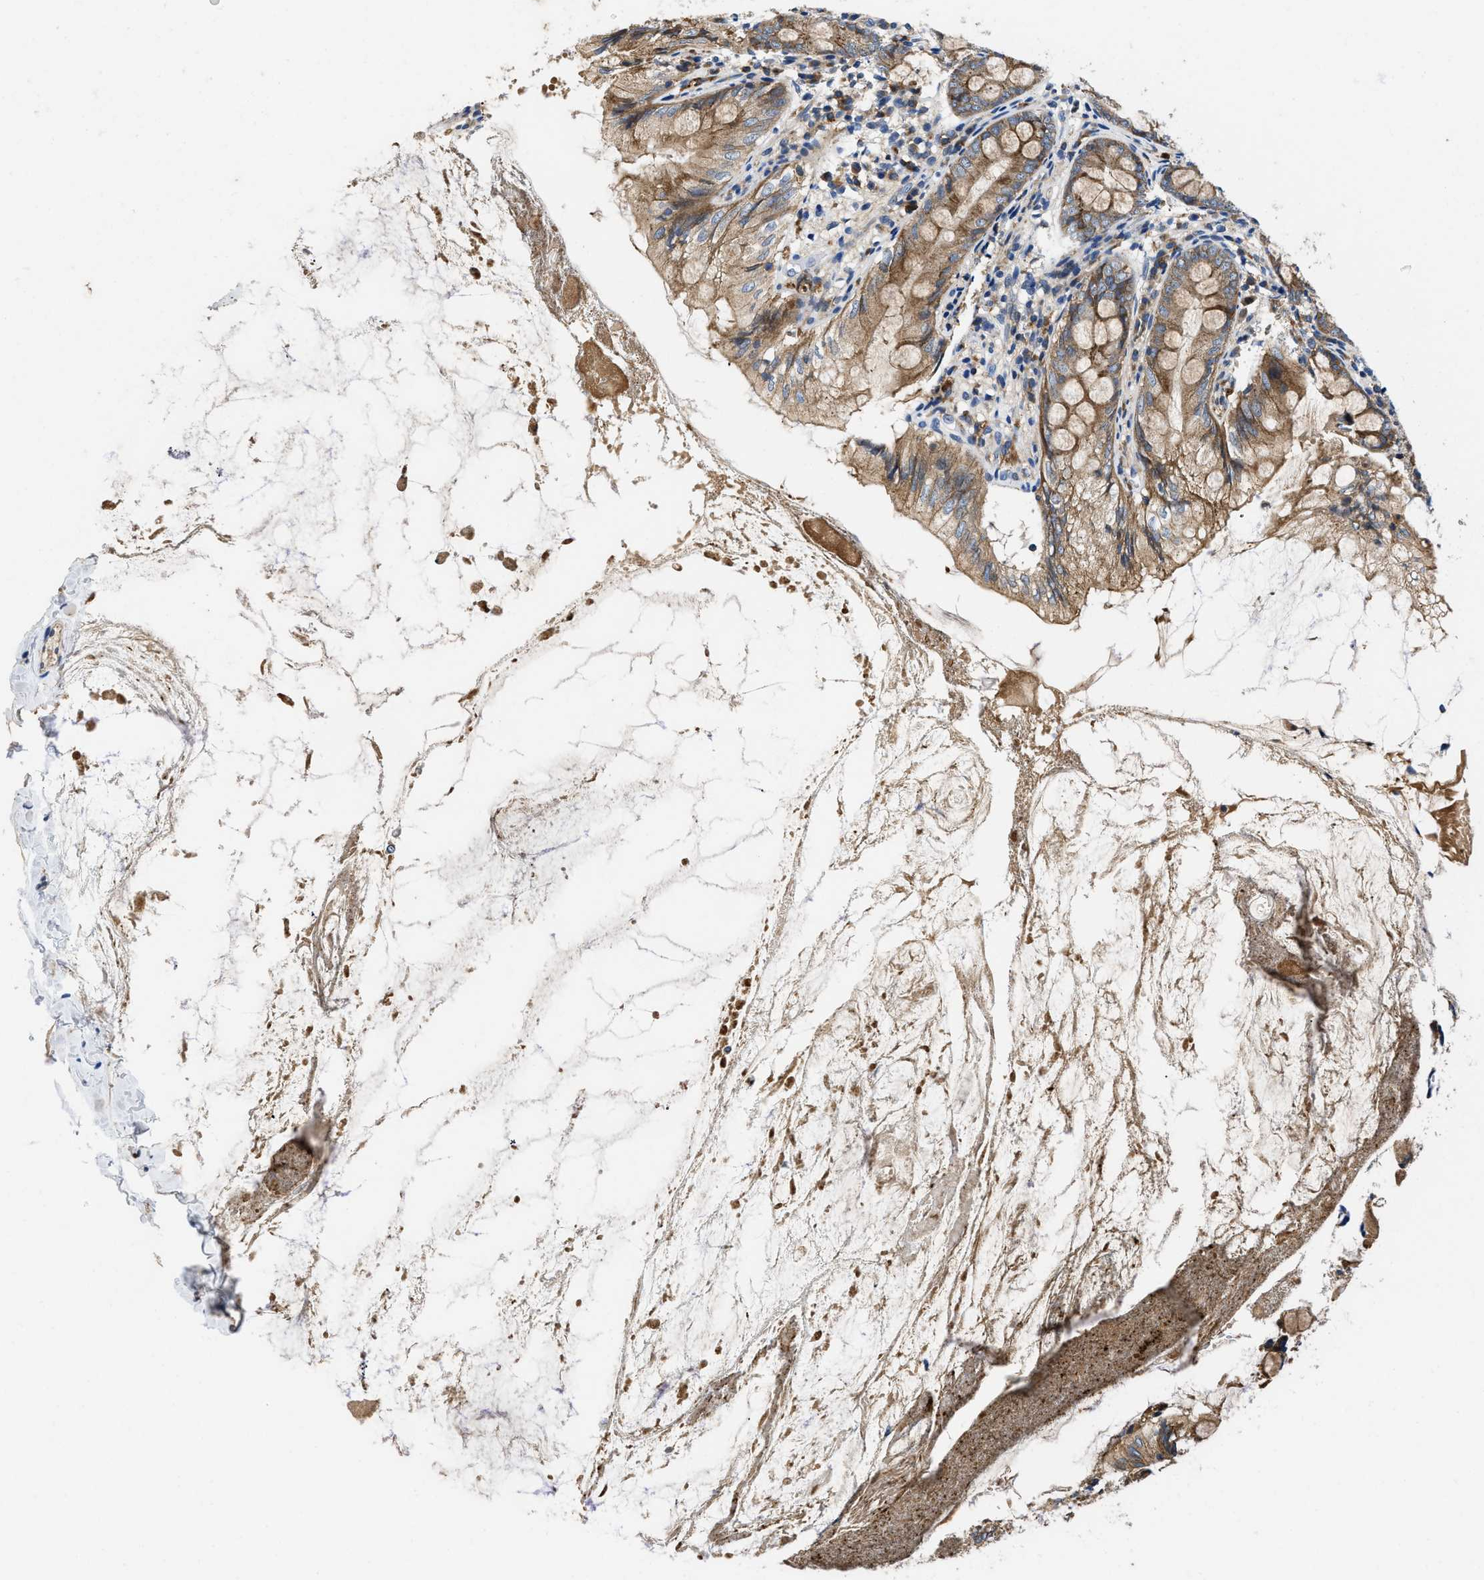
{"staining": {"intensity": "moderate", "quantity": ">75%", "location": "cytoplasmic/membranous"}, "tissue": "appendix", "cell_type": "Glandular cells", "image_type": "normal", "snomed": [{"axis": "morphology", "description": "Normal tissue, NOS"}, {"axis": "topography", "description": "Appendix"}], "caption": "Protein analysis of normal appendix shows moderate cytoplasmic/membranous staining in about >75% of glandular cells. (Brightfield microscopy of DAB IHC at high magnification).", "gene": "ENPP4", "patient": {"sex": "female", "age": 77}}